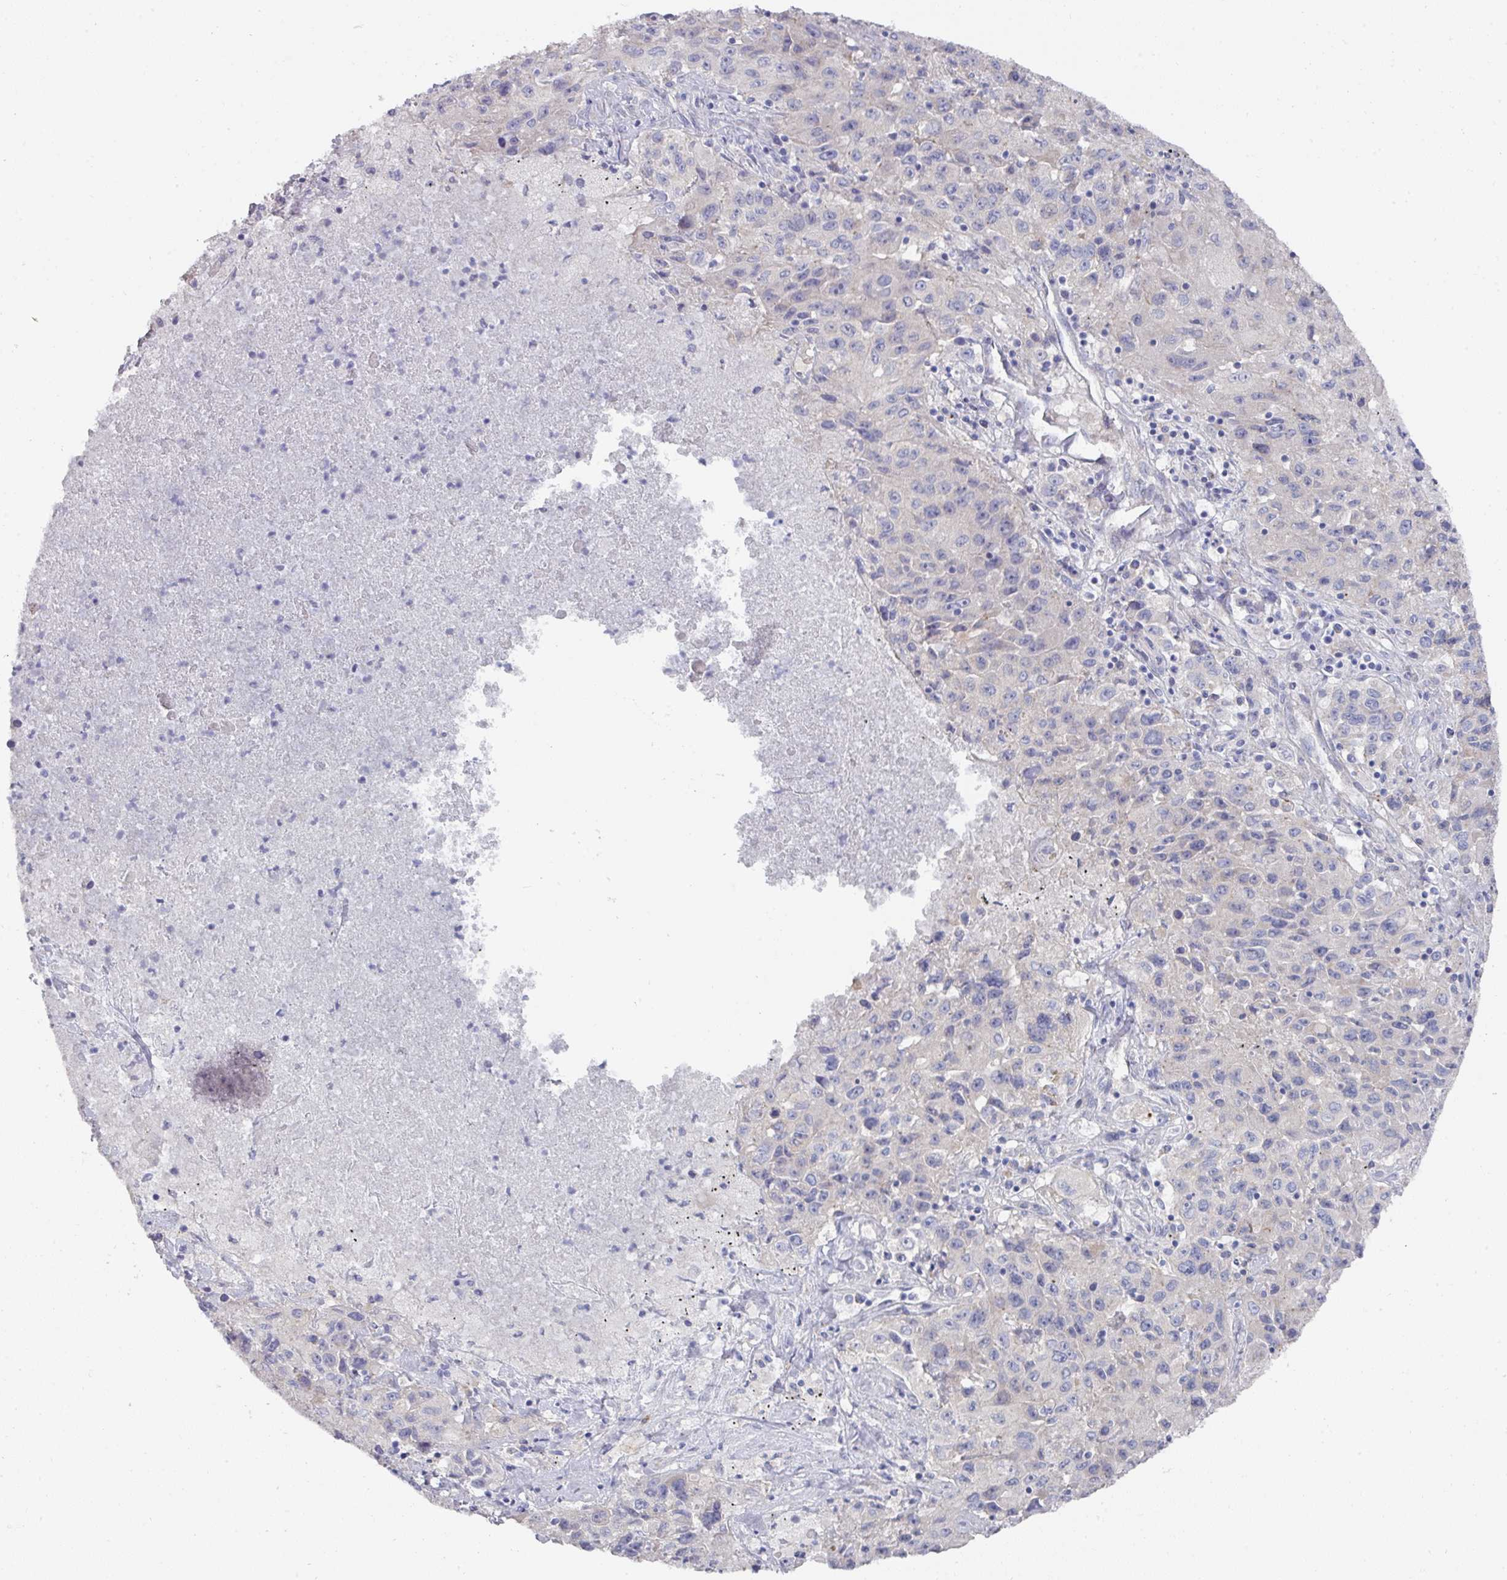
{"staining": {"intensity": "negative", "quantity": "none", "location": "none"}, "tissue": "lung cancer", "cell_type": "Tumor cells", "image_type": "cancer", "snomed": [{"axis": "morphology", "description": "Squamous cell carcinoma, NOS"}, {"axis": "topography", "description": "Lung"}], "caption": "Protein analysis of lung cancer demonstrates no significant expression in tumor cells.", "gene": "NT5C1A", "patient": {"sex": "male", "age": 63}}